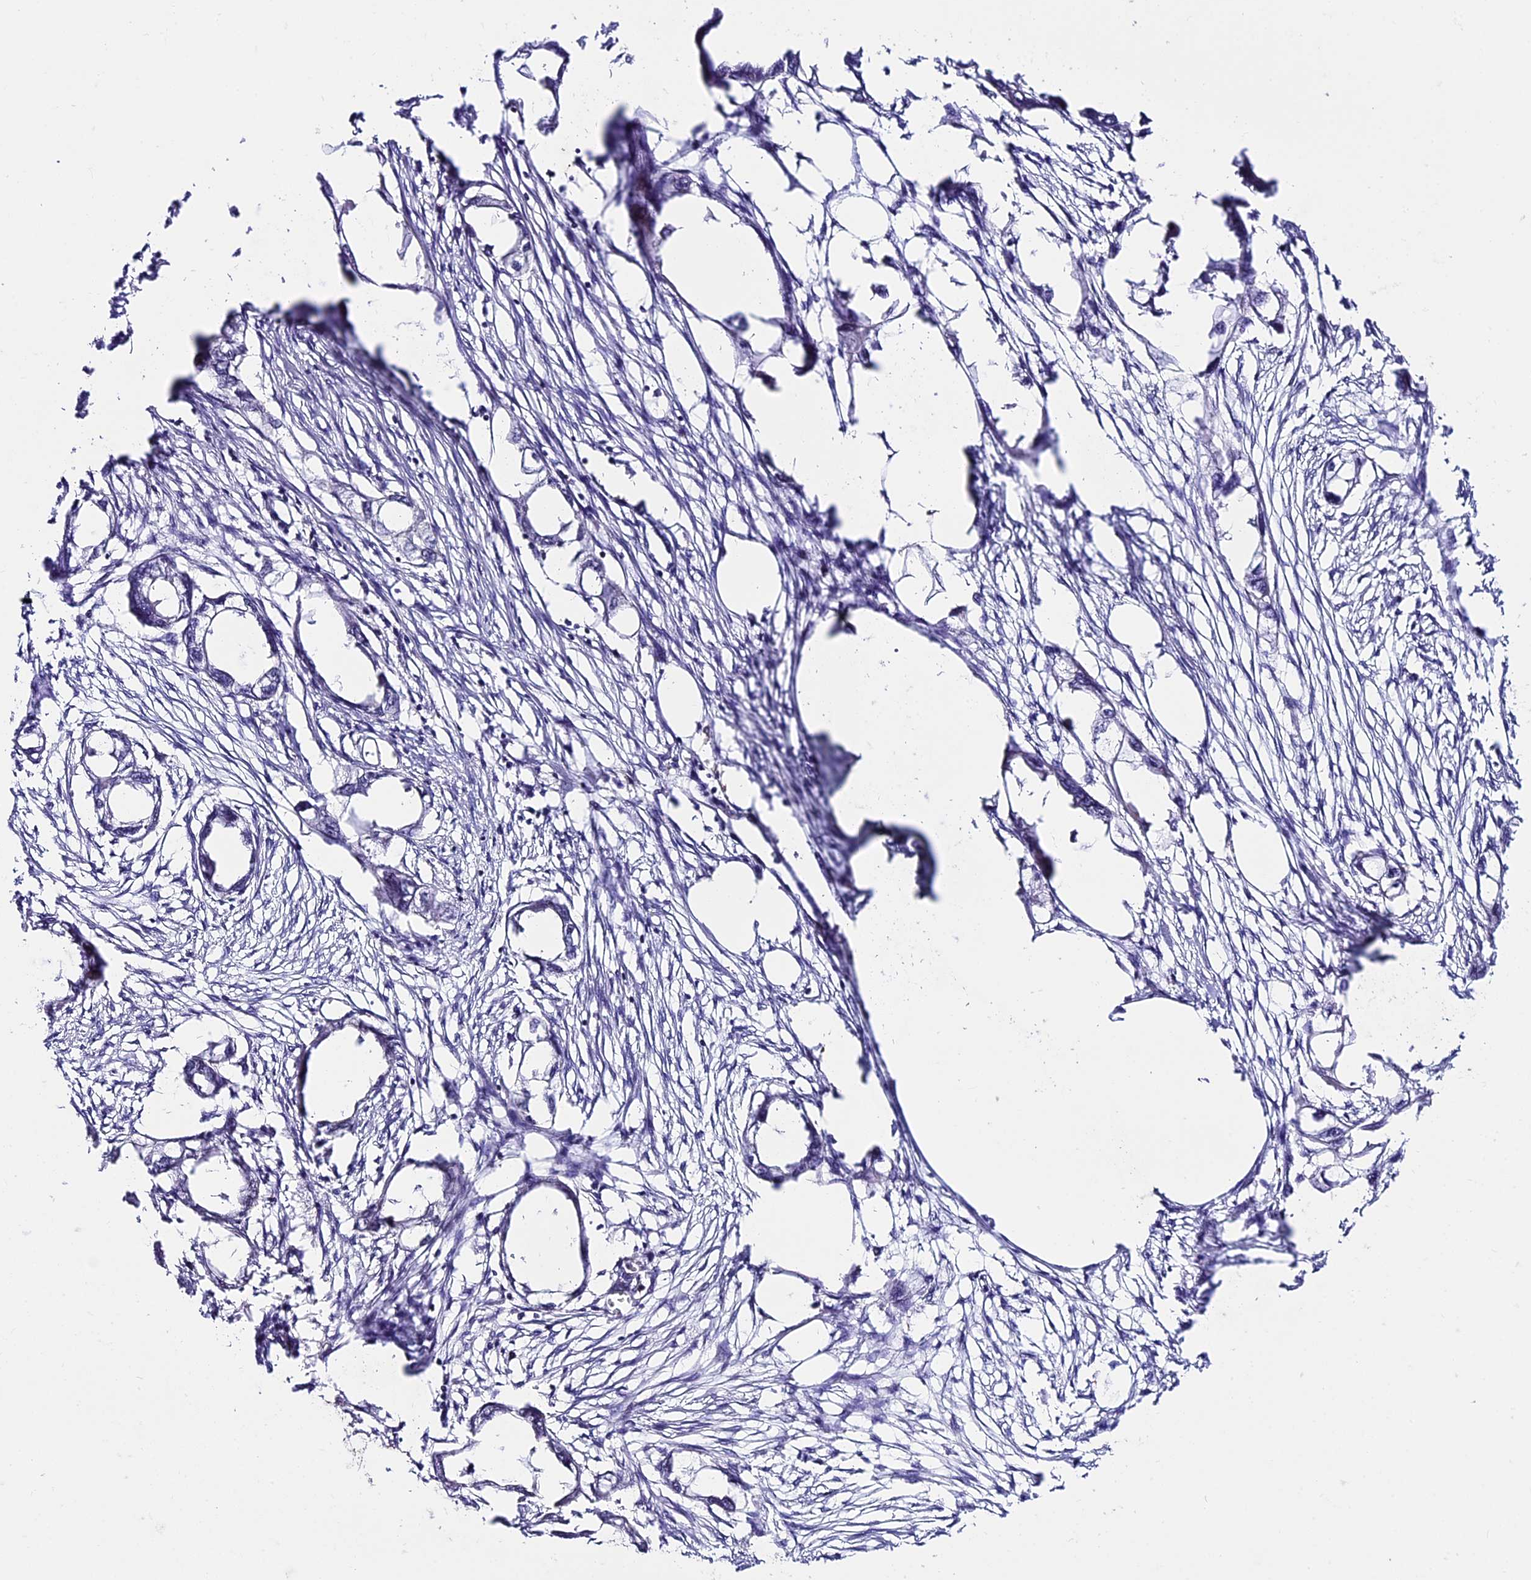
{"staining": {"intensity": "negative", "quantity": "none", "location": "none"}, "tissue": "endometrial cancer", "cell_type": "Tumor cells", "image_type": "cancer", "snomed": [{"axis": "morphology", "description": "Adenocarcinoma, NOS"}, {"axis": "morphology", "description": "Adenocarcinoma, metastatic, NOS"}, {"axis": "topography", "description": "Adipose tissue"}, {"axis": "topography", "description": "Endometrium"}], "caption": "Metastatic adenocarcinoma (endometrial) stained for a protein using IHC reveals no staining tumor cells.", "gene": "SIPA1L3", "patient": {"sex": "female", "age": 67}}